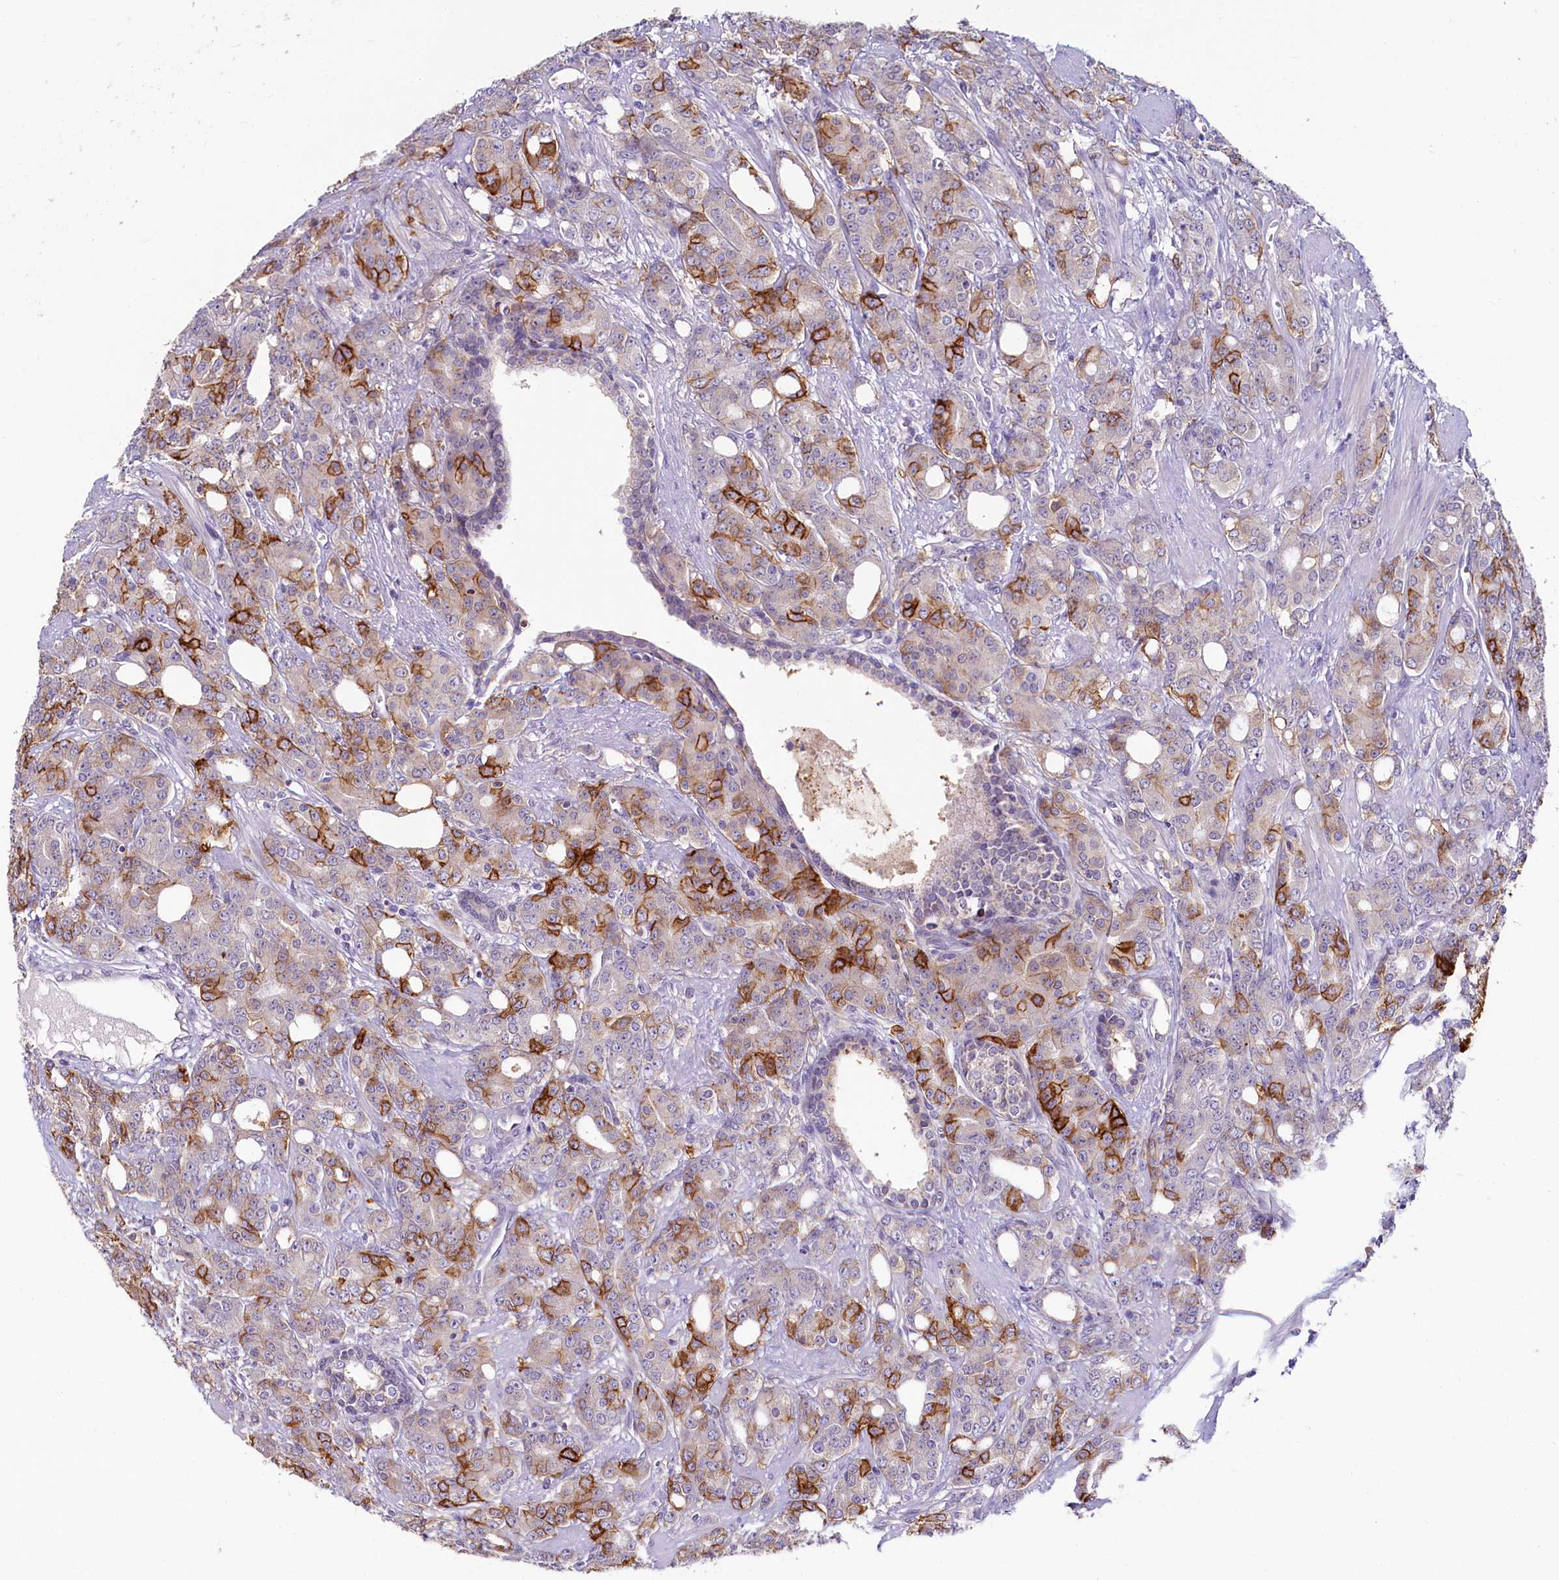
{"staining": {"intensity": "strong", "quantity": "<25%", "location": "cytoplasmic/membranous"}, "tissue": "prostate cancer", "cell_type": "Tumor cells", "image_type": "cancer", "snomed": [{"axis": "morphology", "description": "Adenocarcinoma, High grade"}, {"axis": "topography", "description": "Prostate"}], "caption": "Prostate cancer (high-grade adenocarcinoma) stained with DAB immunohistochemistry shows medium levels of strong cytoplasmic/membranous expression in approximately <25% of tumor cells.", "gene": "PDE6D", "patient": {"sex": "male", "age": 62}}